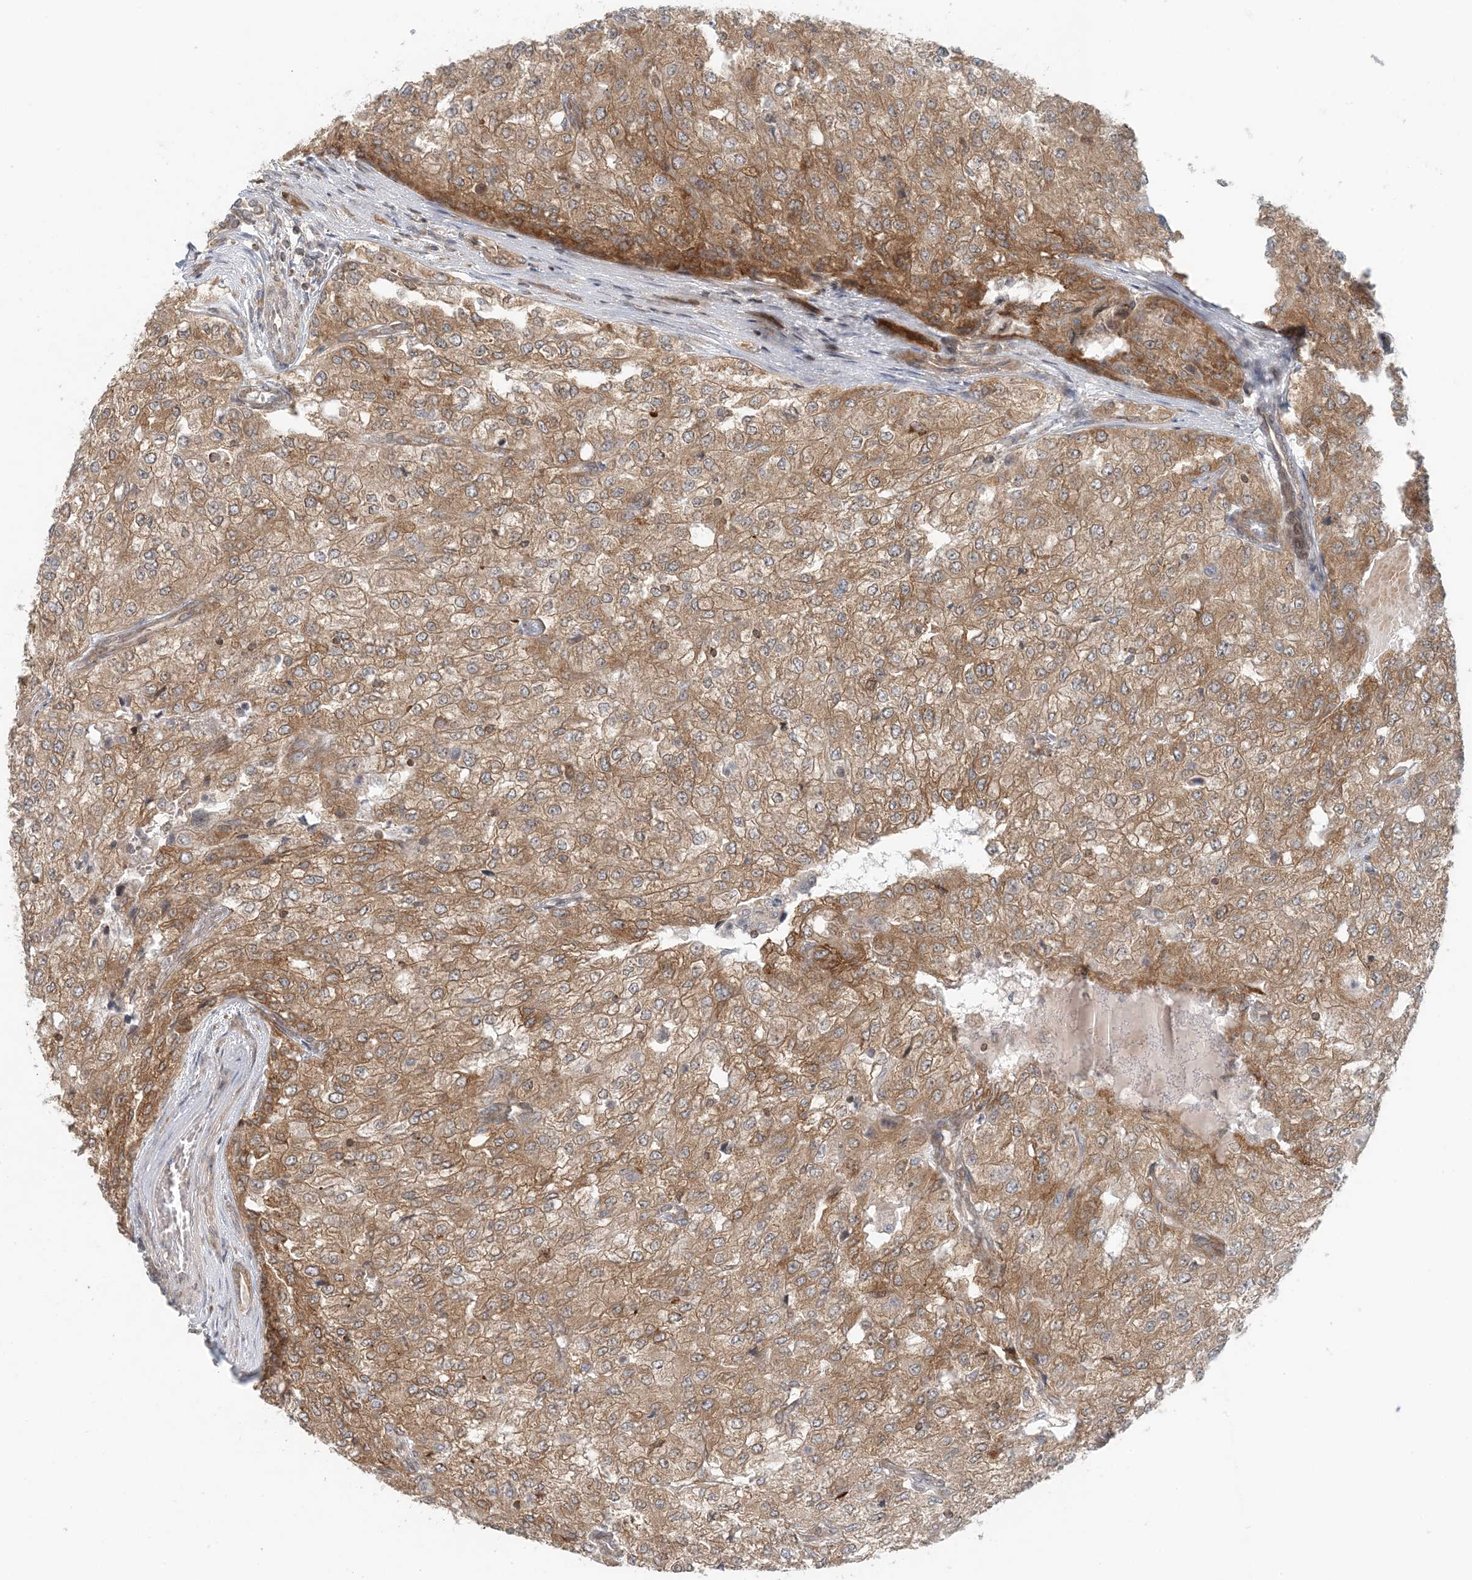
{"staining": {"intensity": "moderate", "quantity": ">75%", "location": "cytoplasmic/membranous"}, "tissue": "renal cancer", "cell_type": "Tumor cells", "image_type": "cancer", "snomed": [{"axis": "morphology", "description": "Adenocarcinoma, NOS"}, {"axis": "topography", "description": "Kidney"}], "caption": "Human adenocarcinoma (renal) stained for a protein (brown) shows moderate cytoplasmic/membranous positive expression in approximately >75% of tumor cells.", "gene": "ATP13A2", "patient": {"sex": "female", "age": 54}}